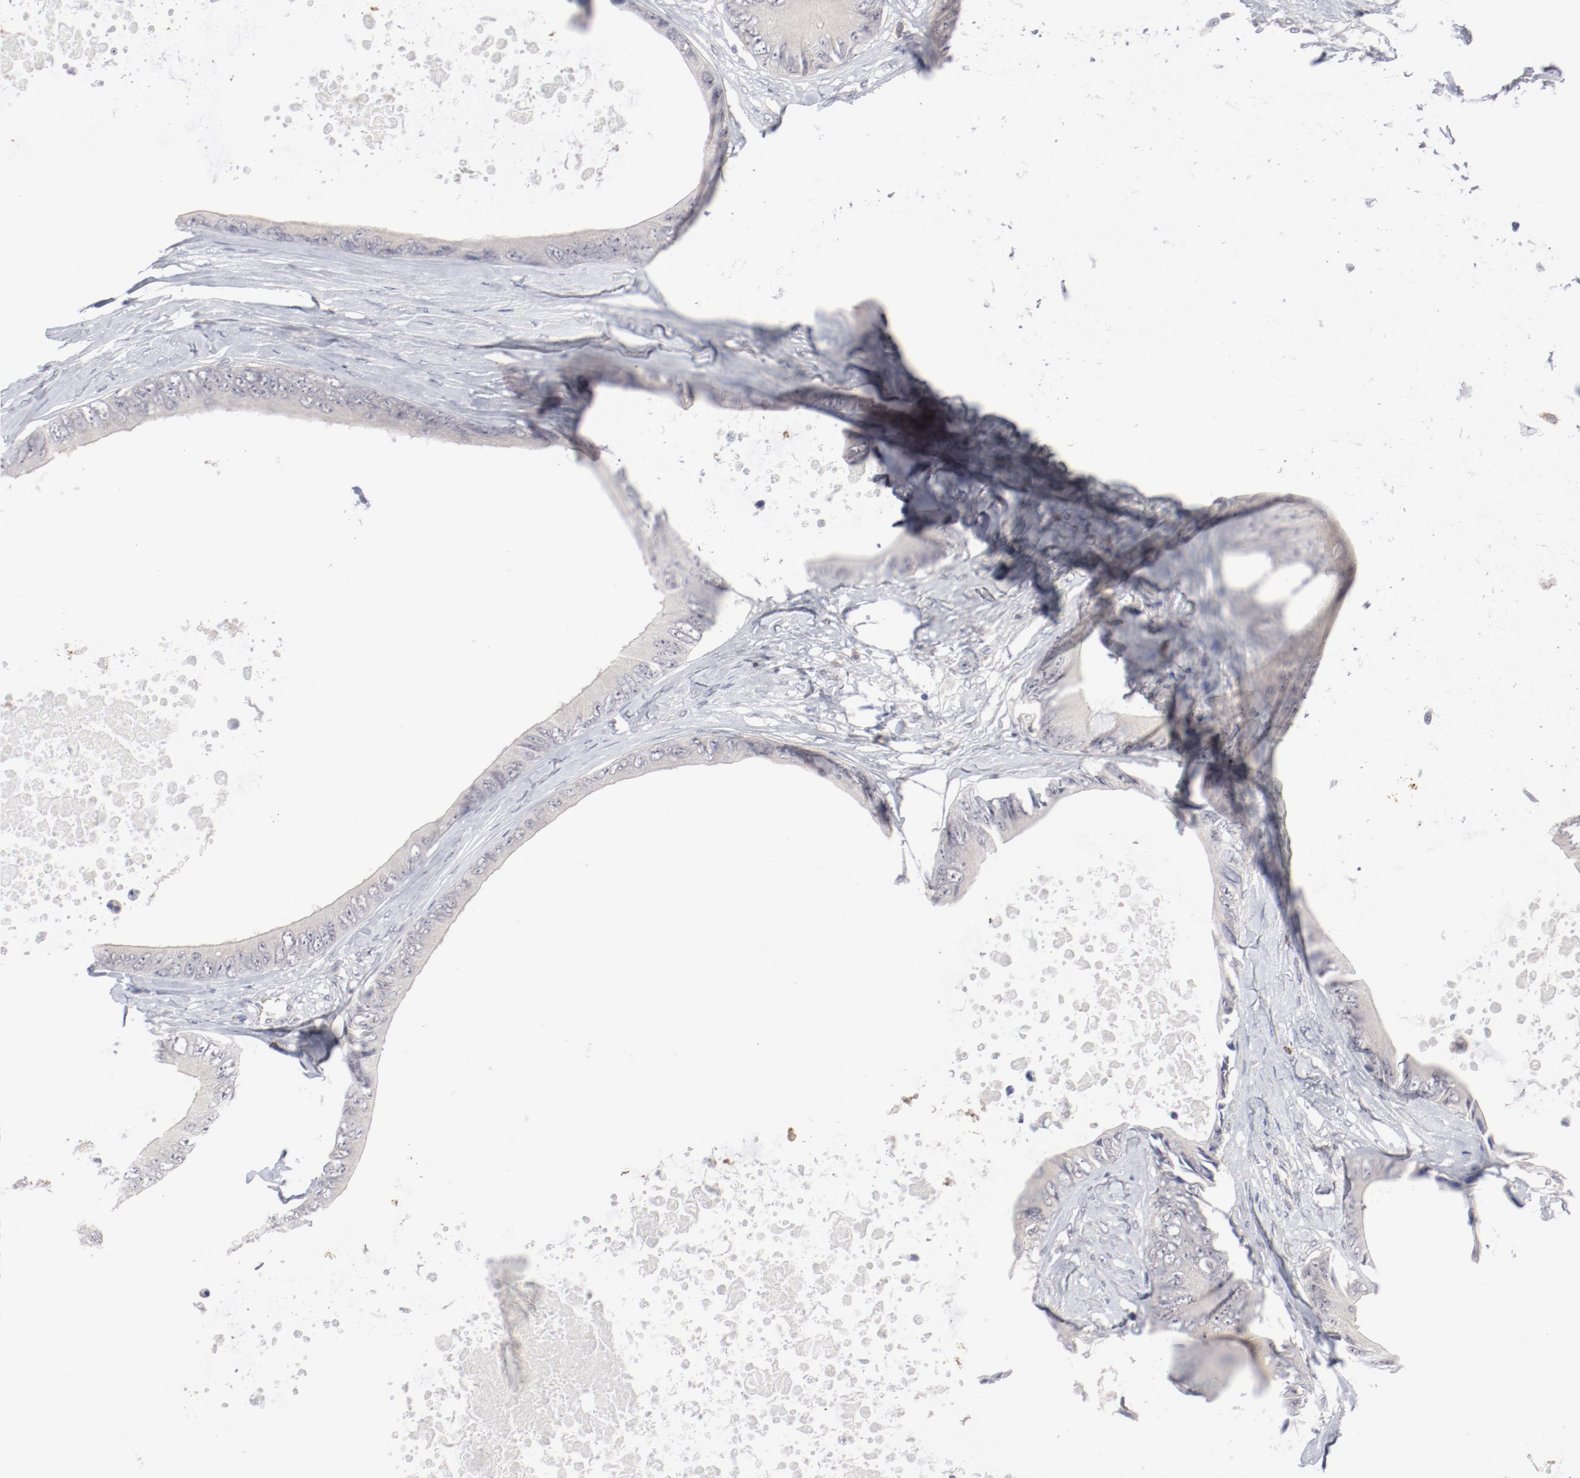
{"staining": {"intensity": "negative", "quantity": "none", "location": "none"}, "tissue": "colorectal cancer", "cell_type": "Tumor cells", "image_type": "cancer", "snomed": [{"axis": "morphology", "description": "Normal tissue, NOS"}, {"axis": "morphology", "description": "Adenocarcinoma, NOS"}, {"axis": "topography", "description": "Rectum"}, {"axis": "topography", "description": "Peripheral nerve tissue"}], "caption": "High power microscopy photomicrograph of an IHC histopathology image of colorectal cancer (adenocarcinoma), revealing no significant staining in tumor cells.", "gene": "SH3BGR", "patient": {"sex": "female", "age": 77}}